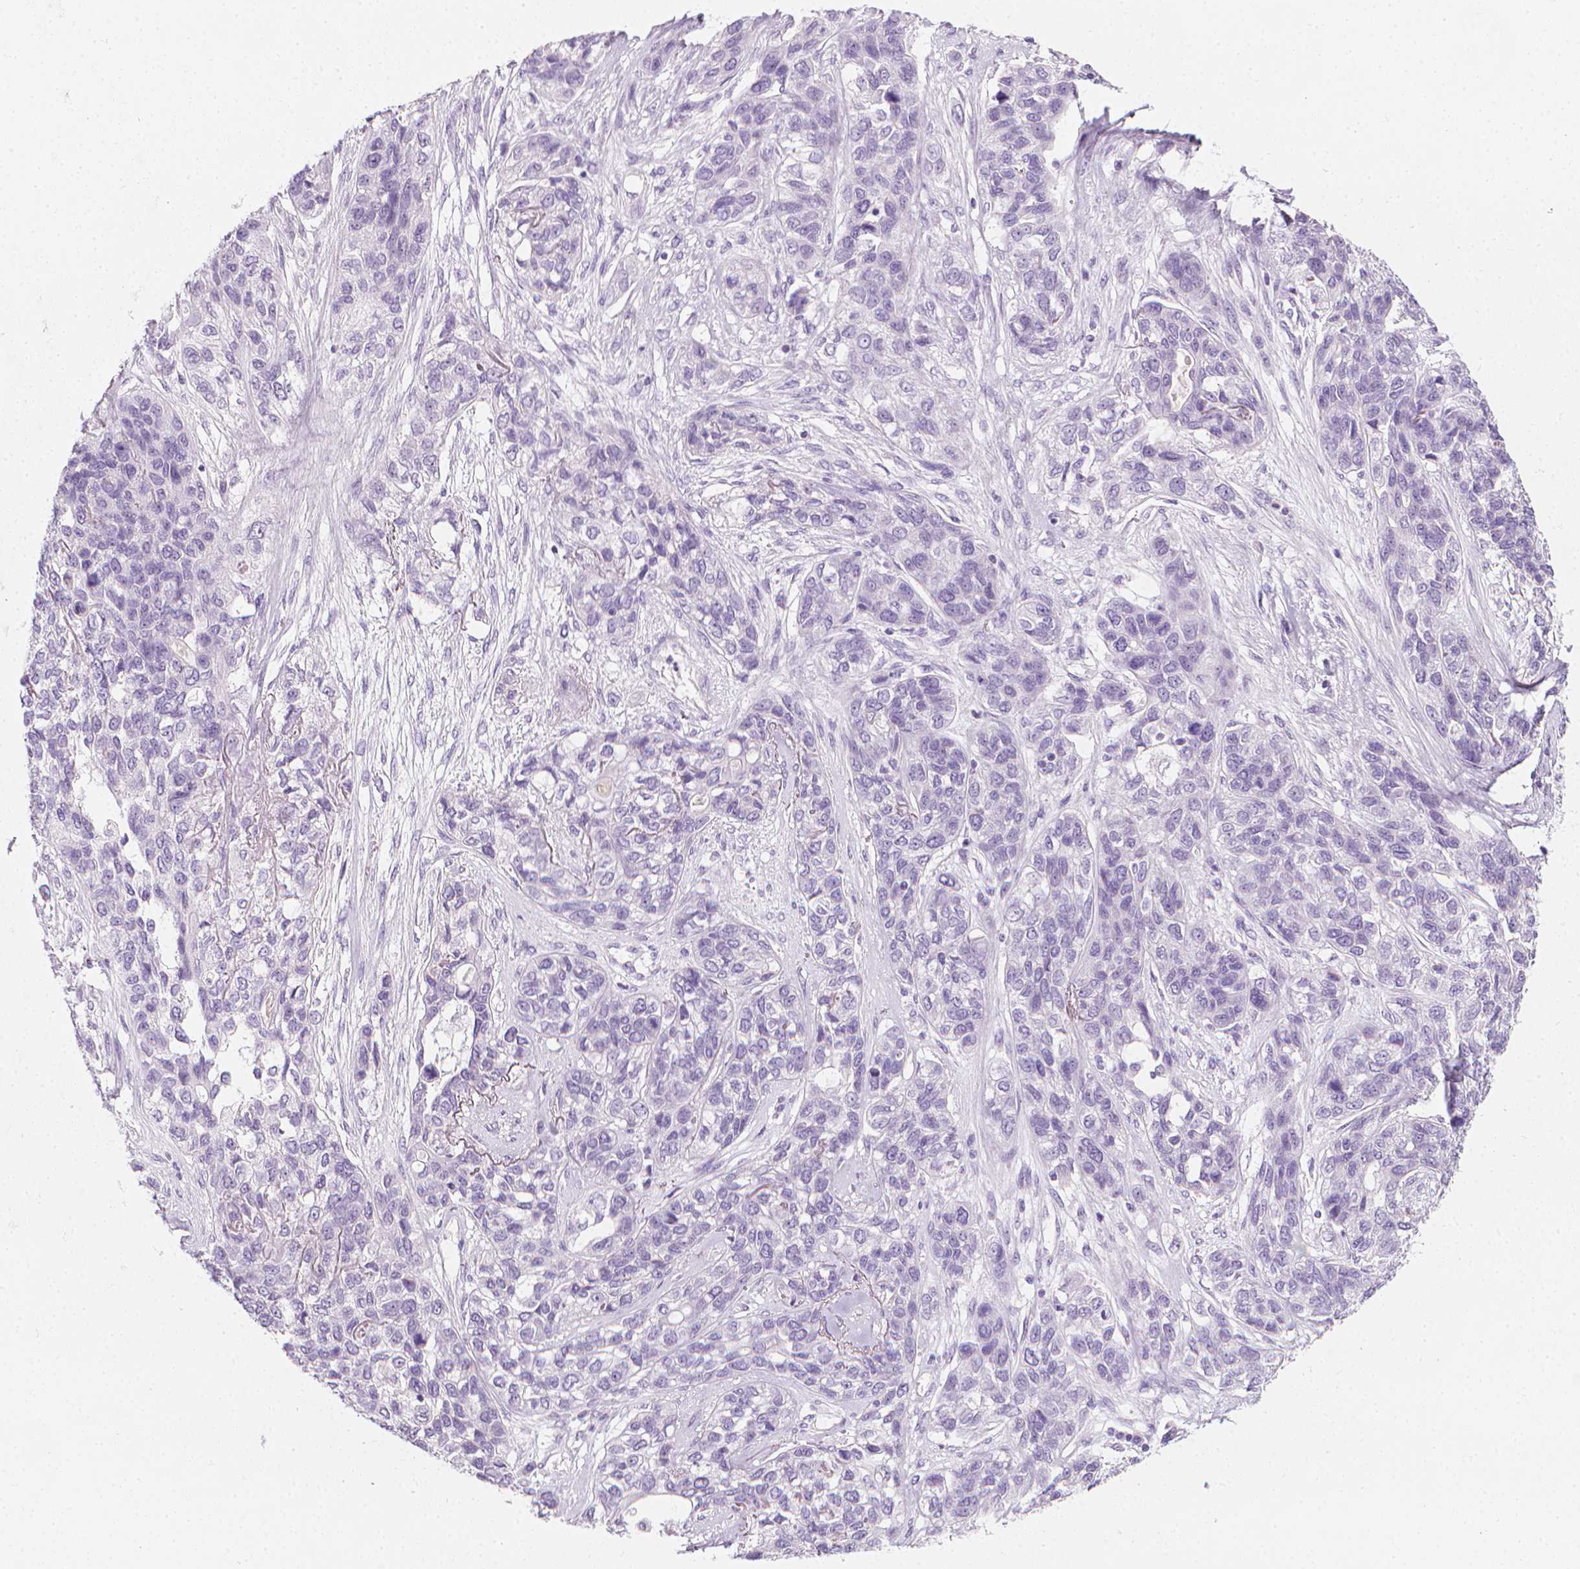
{"staining": {"intensity": "negative", "quantity": "none", "location": "none"}, "tissue": "lung cancer", "cell_type": "Tumor cells", "image_type": "cancer", "snomed": [{"axis": "morphology", "description": "Squamous cell carcinoma, NOS"}, {"axis": "topography", "description": "Lung"}], "caption": "The immunohistochemistry image has no significant staining in tumor cells of lung cancer tissue.", "gene": "DCAF8L1", "patient": {"sex": "female", "age": 70}}